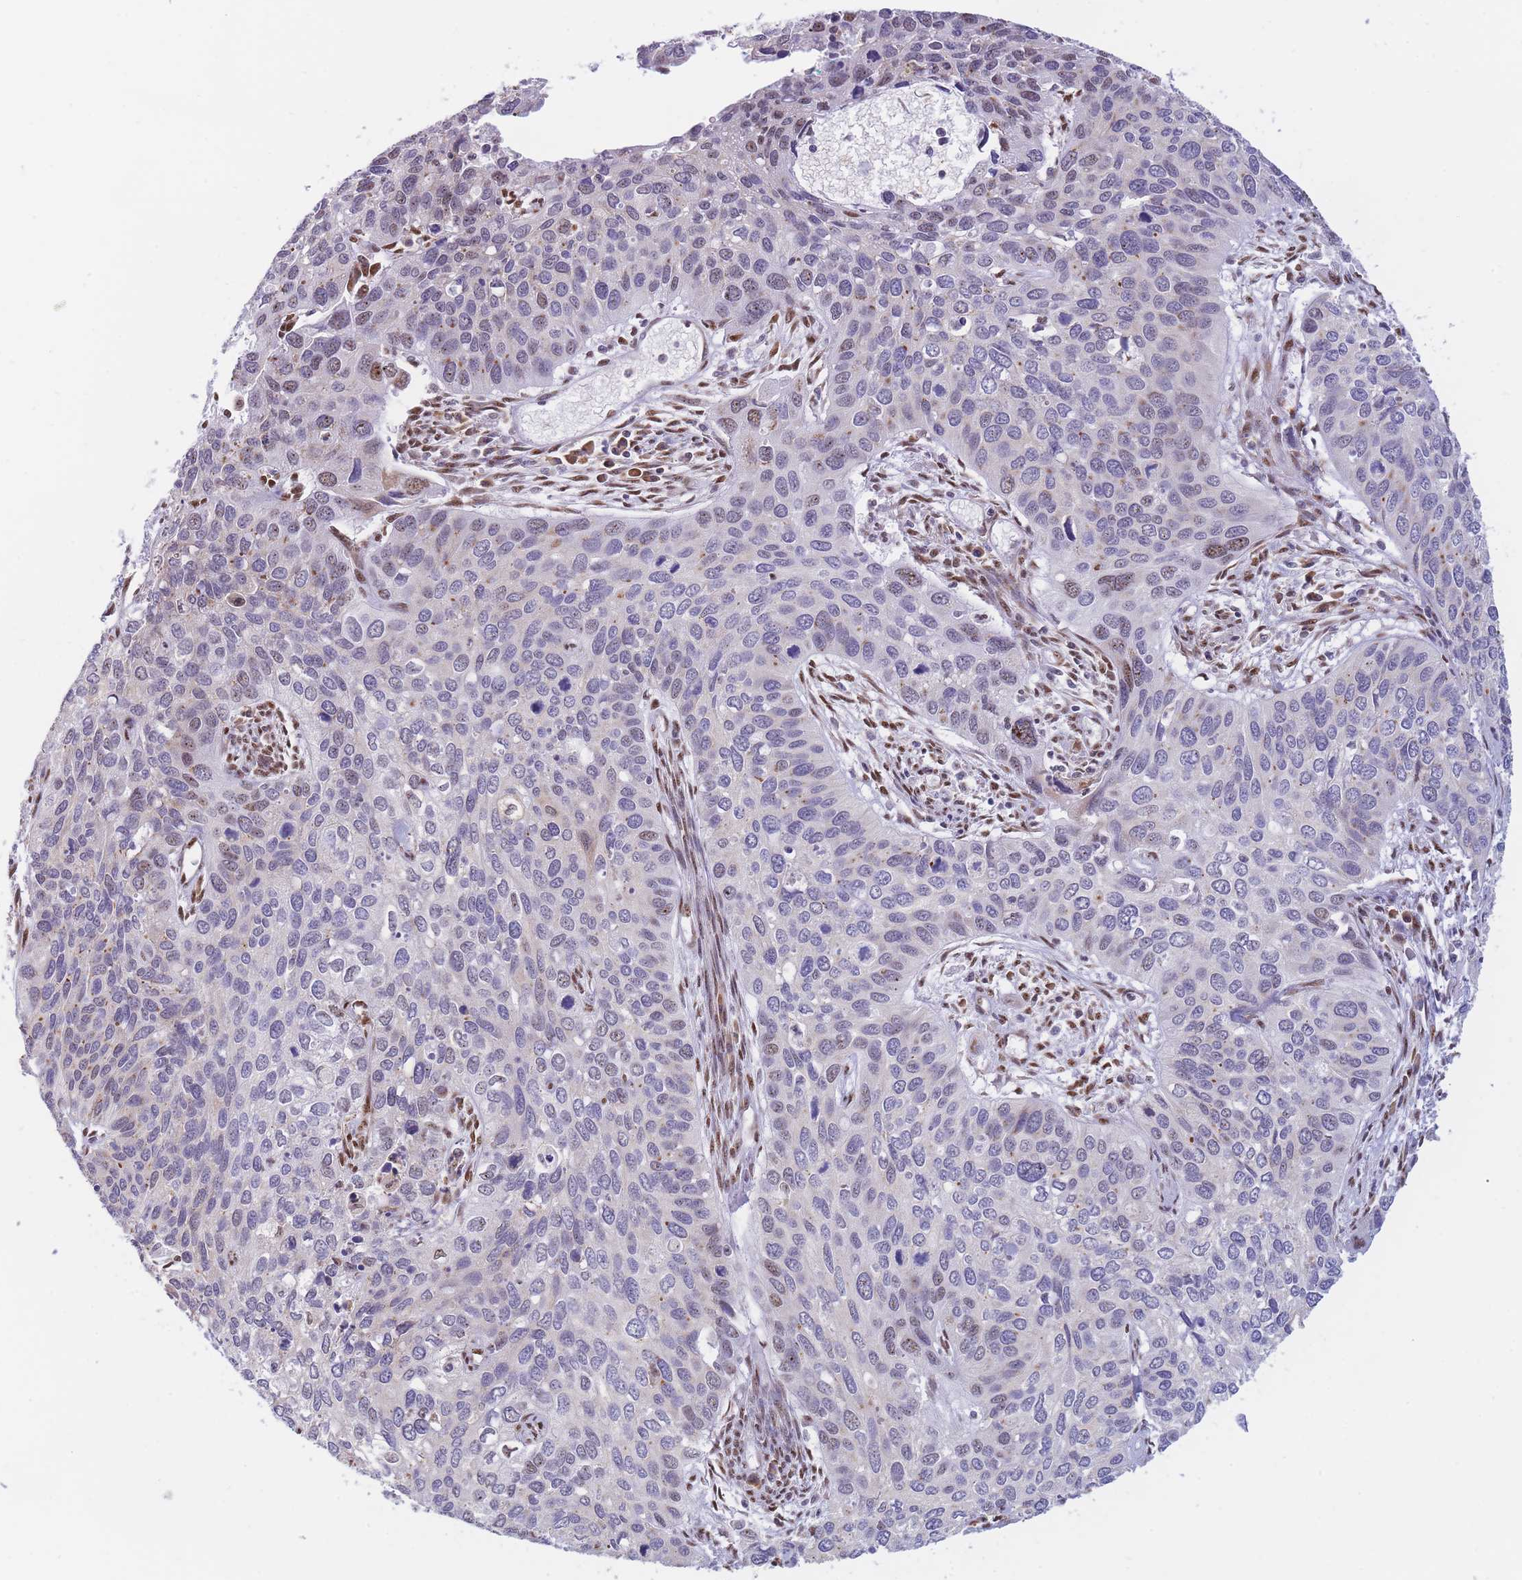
{"staining": {"intensity": "weak", "quantity": "<25%", "location": "cytoplasmic/membranous,nuclear"}, "tissue": "cervical cancer", "cell_type": "Tumor cells", "image_type": "cancer", "snomed": [{"axis": "morphology", "description": "Squamous cell carcinoma, NOS"}, {"axis": "topography", "description": "Cervix"}], "caption": "Tumor cells are negative for protein expression in human cervical cancer.", "gene": "FAM153A", "patient": {"sex": "female", "age": 55}}